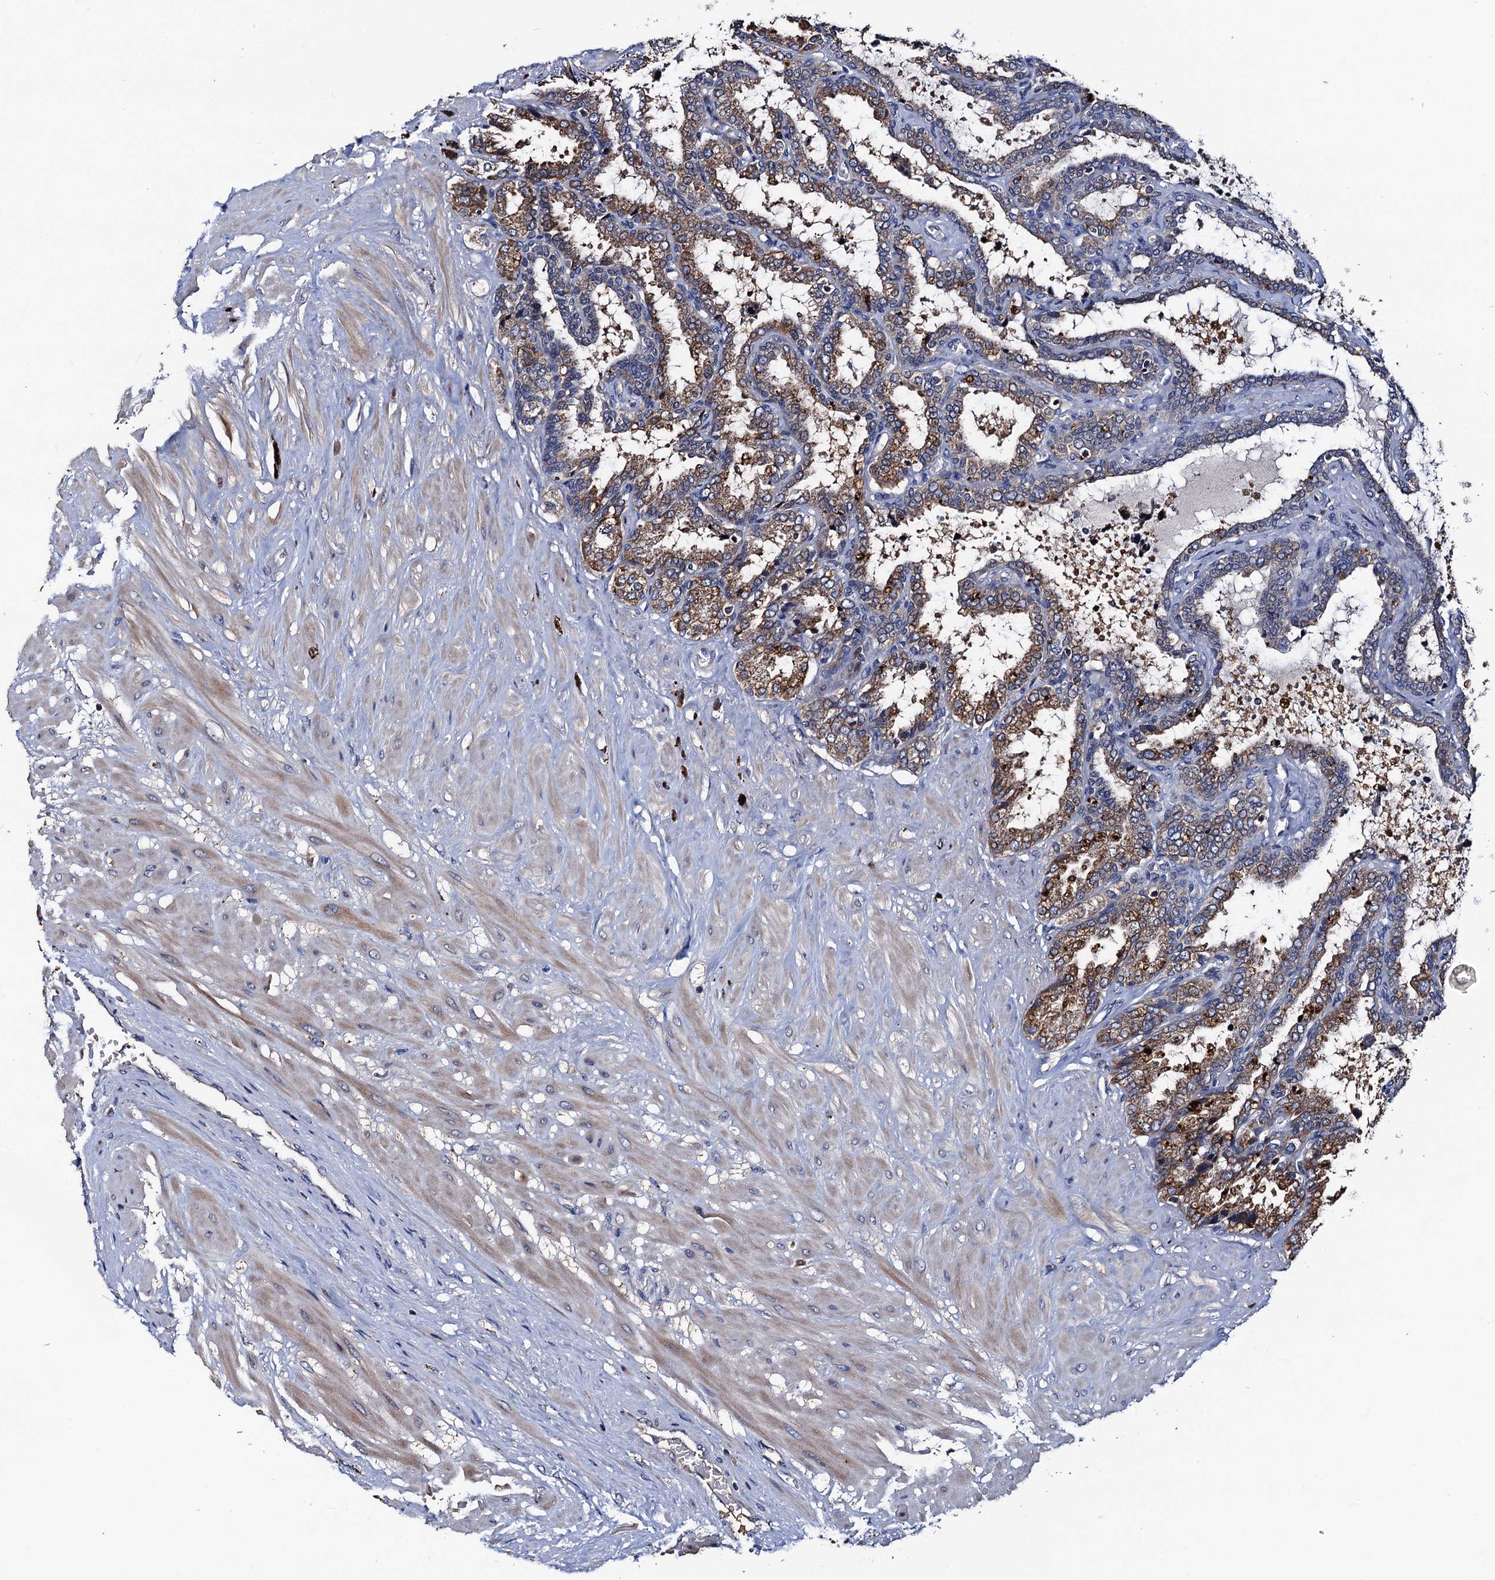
{"staining": {"intensity": "moderate", "quantity": ">75%", "location": "cytoplasmic/membranous"}, "tissue": "seminal vesicle", "cell_type": "Glandular cells", "image_type": "normal", "snomed": [{"axis": "morphology", "description": "Normal tissue, NOS"}, {"axis": "topography", "description": "Seminal veicle"}], "caption": "Immunohistochemistry image of unremarkable human seminal vesicle stained for a protein (brown), which displays medium levels of moderate cytoplasmic/membranous positivity in about >75% of glandular cells.", "gene": "RGS11", "patient": {"sex": "male", "age": 46}}